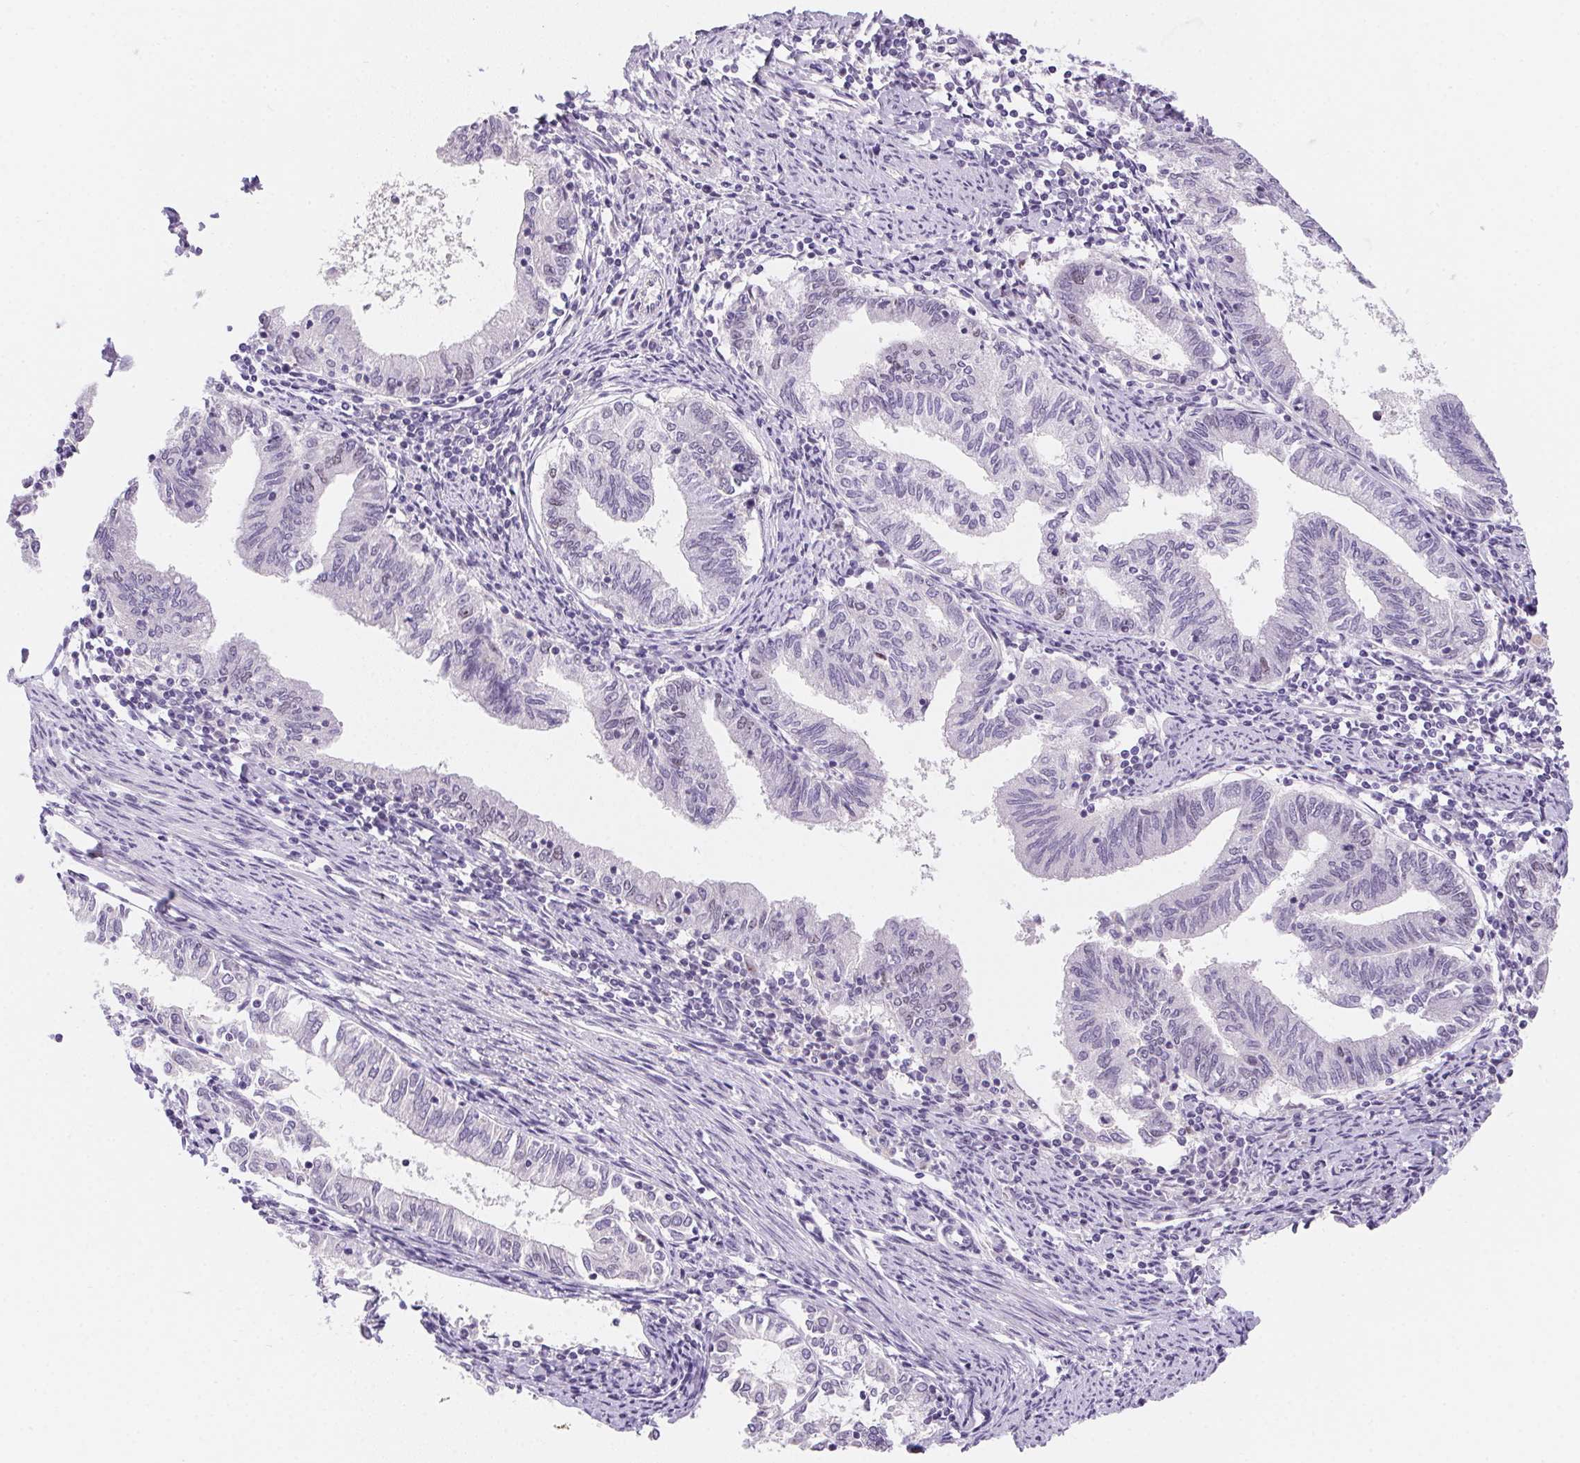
{"staining": {"intensity": "weak", "quantity": "<25%", "location": "nuclear"}, "tissue": "endometrial cancer", "cell_type": "Tumor cells", "image_type": "cancer", "snomed": [{"axis": "morphology", "description": "Adenocarcinoma, NOS"}, {"axis": "topography", "description": "Endometrium"}], "caption": "An image of endometrial cancer stained for a protein exhibits no brown staining in tumor cells.", "gene": "HELLS", "patient": {"sex": "female", "age": 79}}